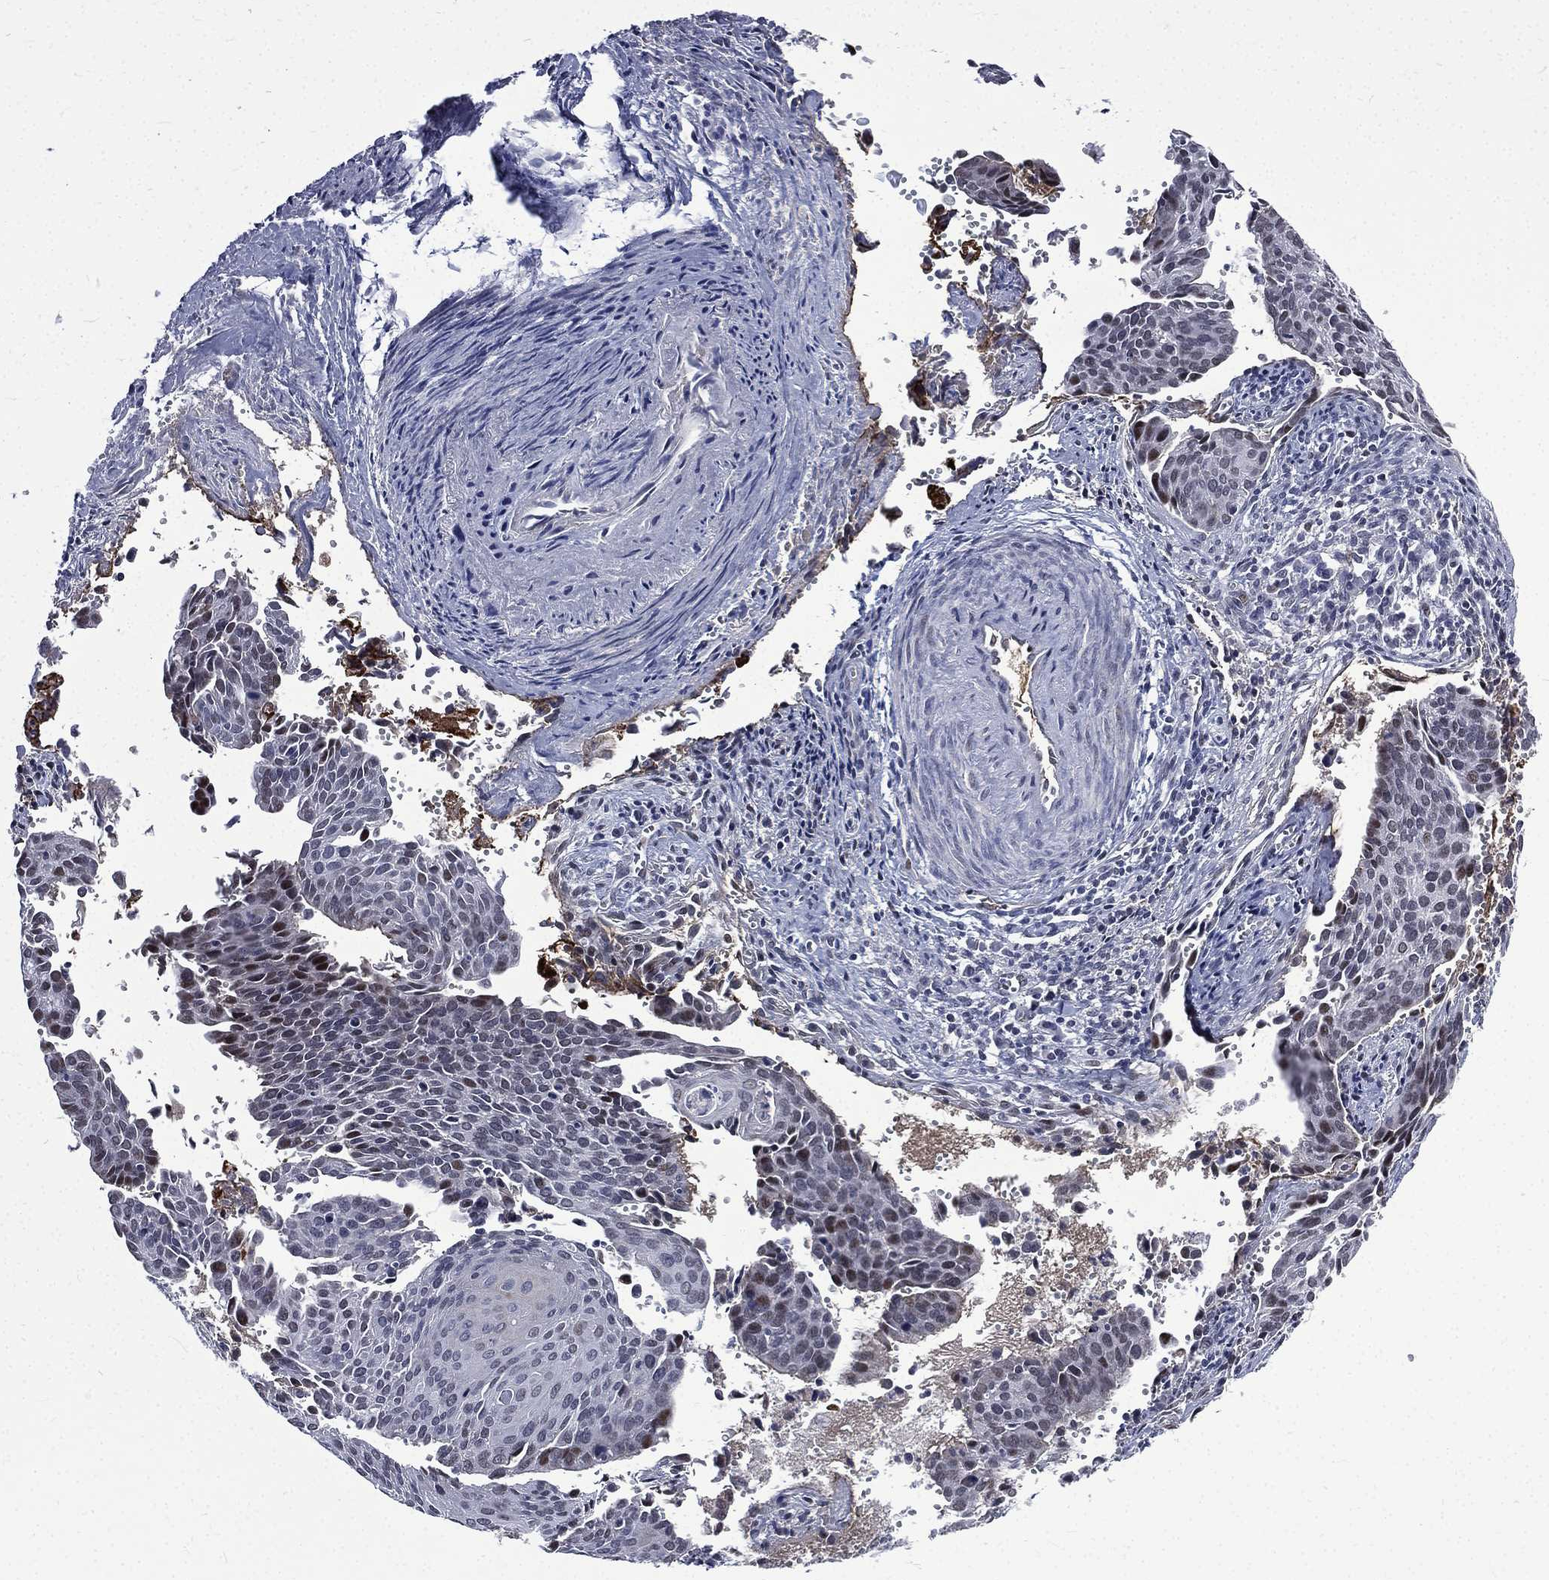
{"staining": {"intensity": "negative", "quantity": "none", "location": "none"}, "tissue": "cervical cancer", "cell_type": "Tumor cells", "image_type": "cancer", "snomed": [{"axis": "morphology", "description": "Squamous cell carcinoma, NOS"}, {"axis": "topography", "description": "Cervix"}], "caption": "Immunohistochemistry photomicrograph of cervical squamous cell carcinoma stained for a protein (brown), which demonstrates no positivity in tumor cells.", "gene": "FGG", "patient": {"sex": "female", "age": 29}}